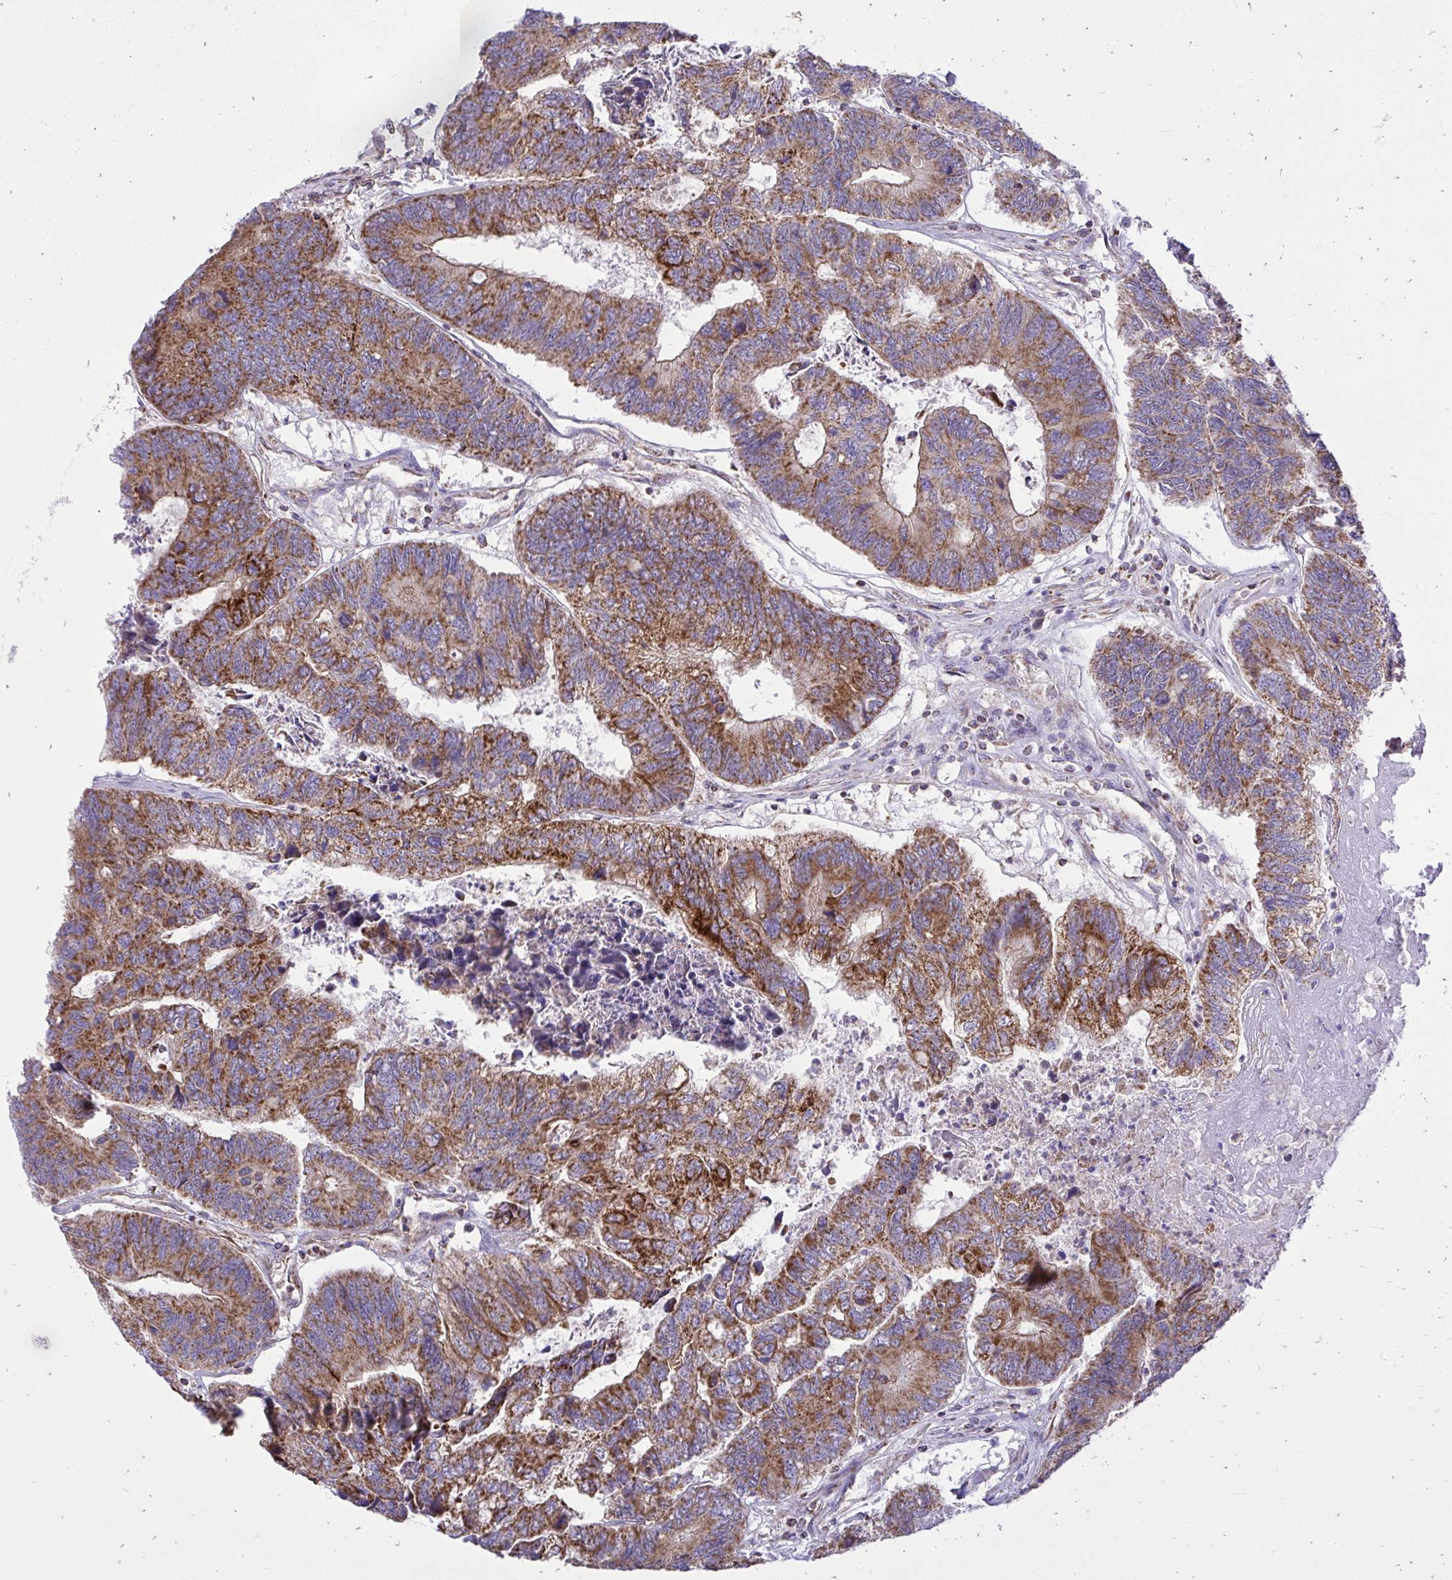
{"staining": {"intensity": "strong", "quantity": ">75%", "location": "cytoplasmic/membranous"}, "tissue": "colorectal cancer", "cell_type": "Tumor cells", "image_type": "cancer", "snomed": [{"axis": "morphology", "description": "Adenocarcinoma, NOS"}, {"axis": "topography", "description": "Colon"}], "caption": "IHC photomicrograph of neoplastic tissue: human colorectal cancer stained using immunohistochemistry (IHC) exhibits high levels of strong protein expression localized specifically in the cytoplasmic/membranous of tumor cells, appearing as a cytoplasmic/membranous brown color.", "gene": "SPTBN2", "patient": {"sex": "female", "age": 67}}